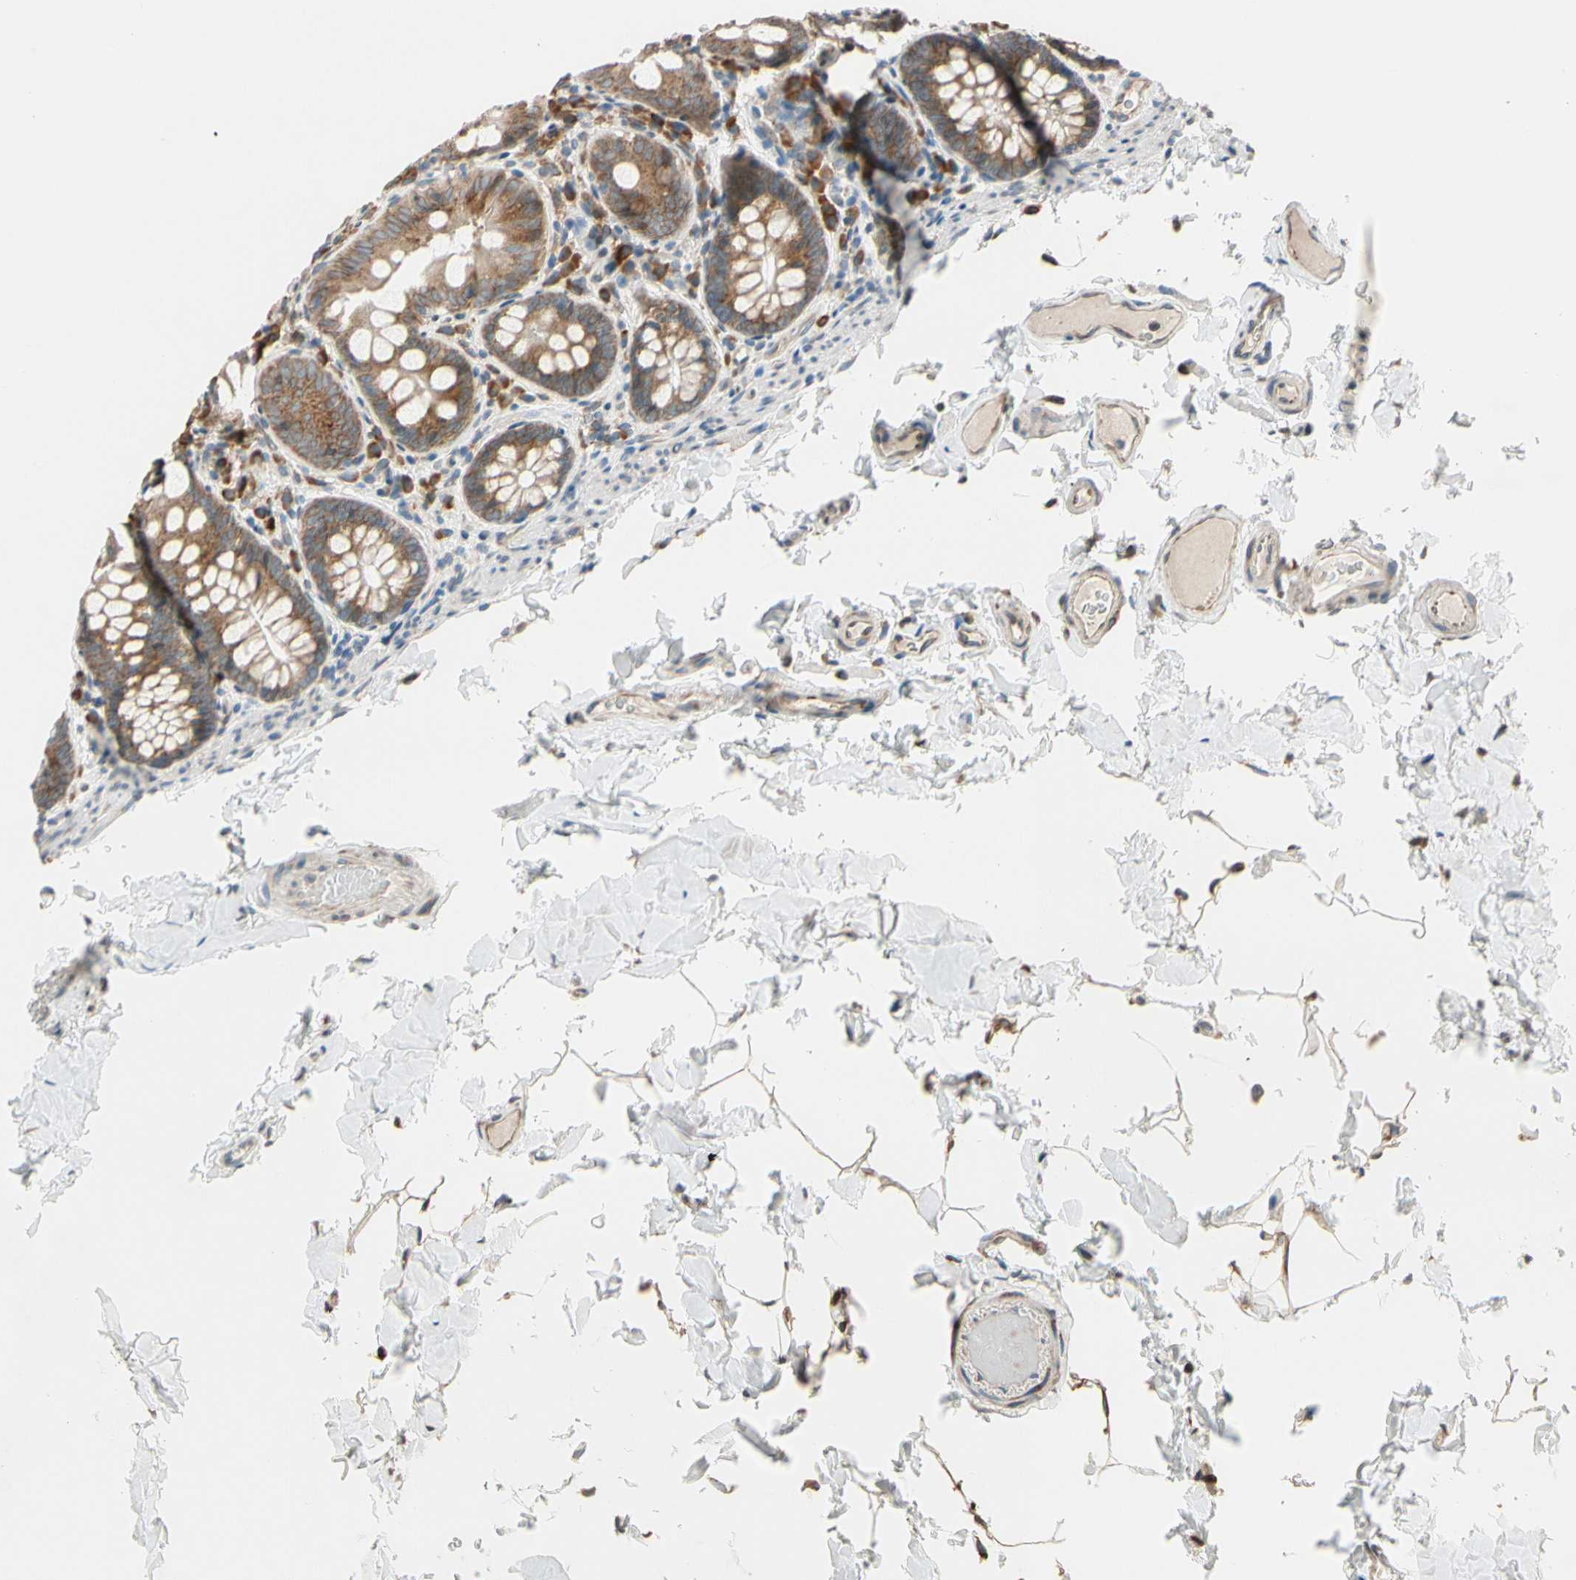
{"staining": {"intensity": "moderate", "quantity": ">75%", "location": "cytoplasmic/membranous"}, "tissue": "colon", "cell_type": "Endothelial cells", "image_type": "normal", "snomed": [{"axis": "morphology", "description": "Normal tissue, NOS"}, {"axis": "topography", "description": "Colon"}], "caption": "About >75% of endothelial cells in normal colon demonstrate moderate cytoplasmic/membranous protein expression as visualized by brown immunohistochemical staining.", "gene": "RPN2", "patient": {"sex": "female", "age": 61}}